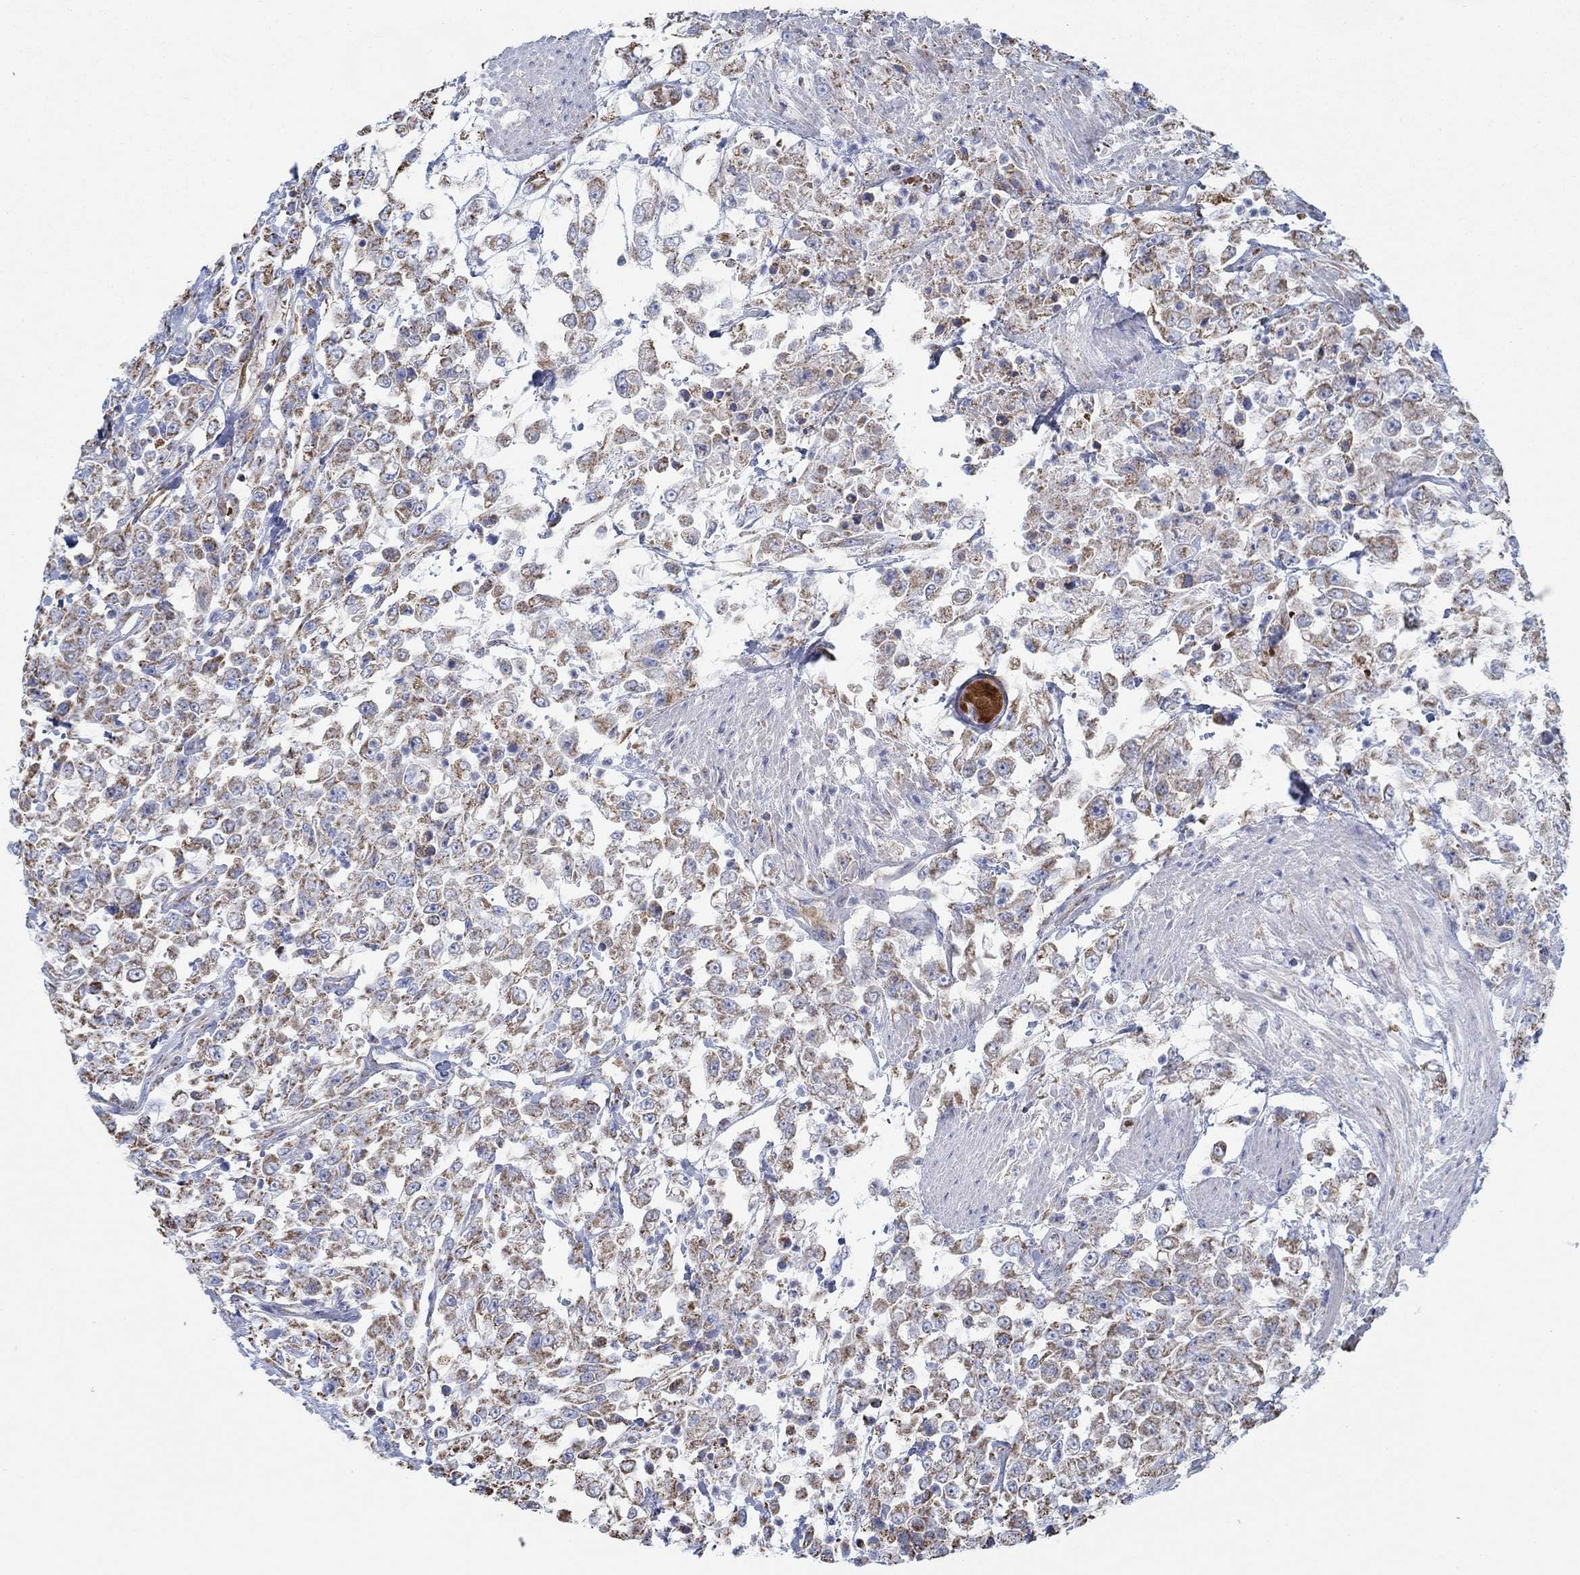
{"staining": {"intensity": "strong", "quantity": "25%-75%", "location": "cytoplasmic/membranous"}, "tissue": "urothelial cancer", "cell_type": "Tumor cells", "image_type": "cancer", "snomed": [{"axis": "morphology", "description": "Urothelial carcinoma, High grade"}, {"axis": "topography", "description": "Urinary bladder"}], "caption": "This micrograph displays immunohistochemistry (IHC) staining of human urothelial cancer, with high strong cytoplasmic/membranous expression in about 25%-75% of tumor cells.", "gene": "GLOD5", "patient": {"sex": "male", "age": 46}}